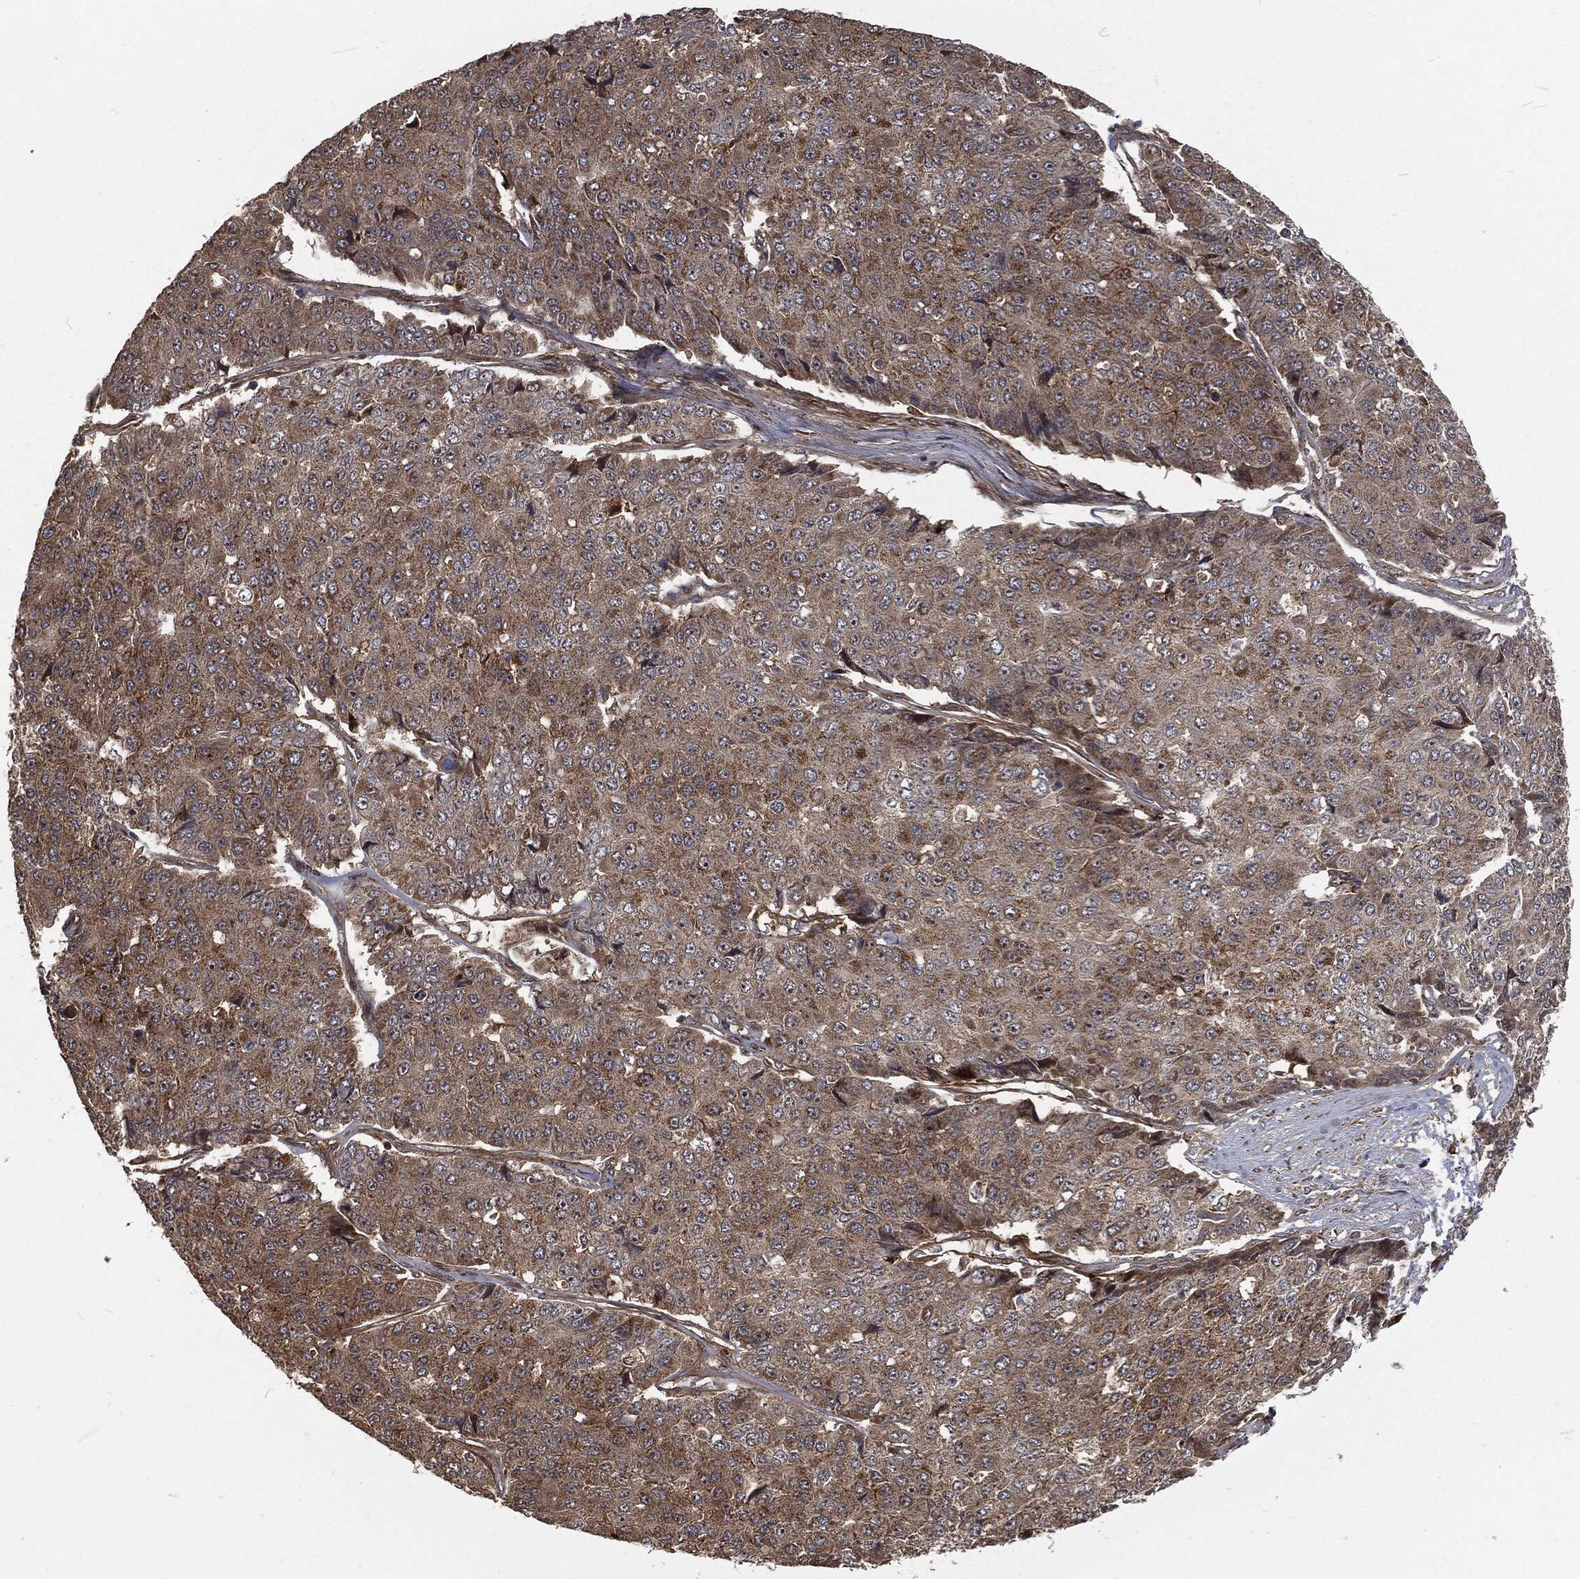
{"staining": {"intensity": "moderate", "quantity": "25%-75%", "location": "cytoplasmic/membranous"}, "tissue": "pancreatic cancer", "cell_type": "Tumor cells", "image_type": "cancer", "snomed": [{"axis": "morphology", "description": "Normal tissue, NOS"}, {"axis": "morphology", "description": "Adenocarcinoma, NOS"}, {"axis": "topography", "description": "Pancreas"}, {"axis": "topography", "description": "Duodenum"}], "caption": "Immunohistochemical staining of human adenocarcinoma (pancreatic) displays moderate cytoplasmic/membranous protein expression in about 25%-75% of tumor cells. (Stains: DAB (3,3'-diaminobenzidine) in brown, nuclei in blue, Microscopy: brightfield microscopy at high magnification).", "gene": "RFTN1", "patient": {"sex": "male", "age": 50}}